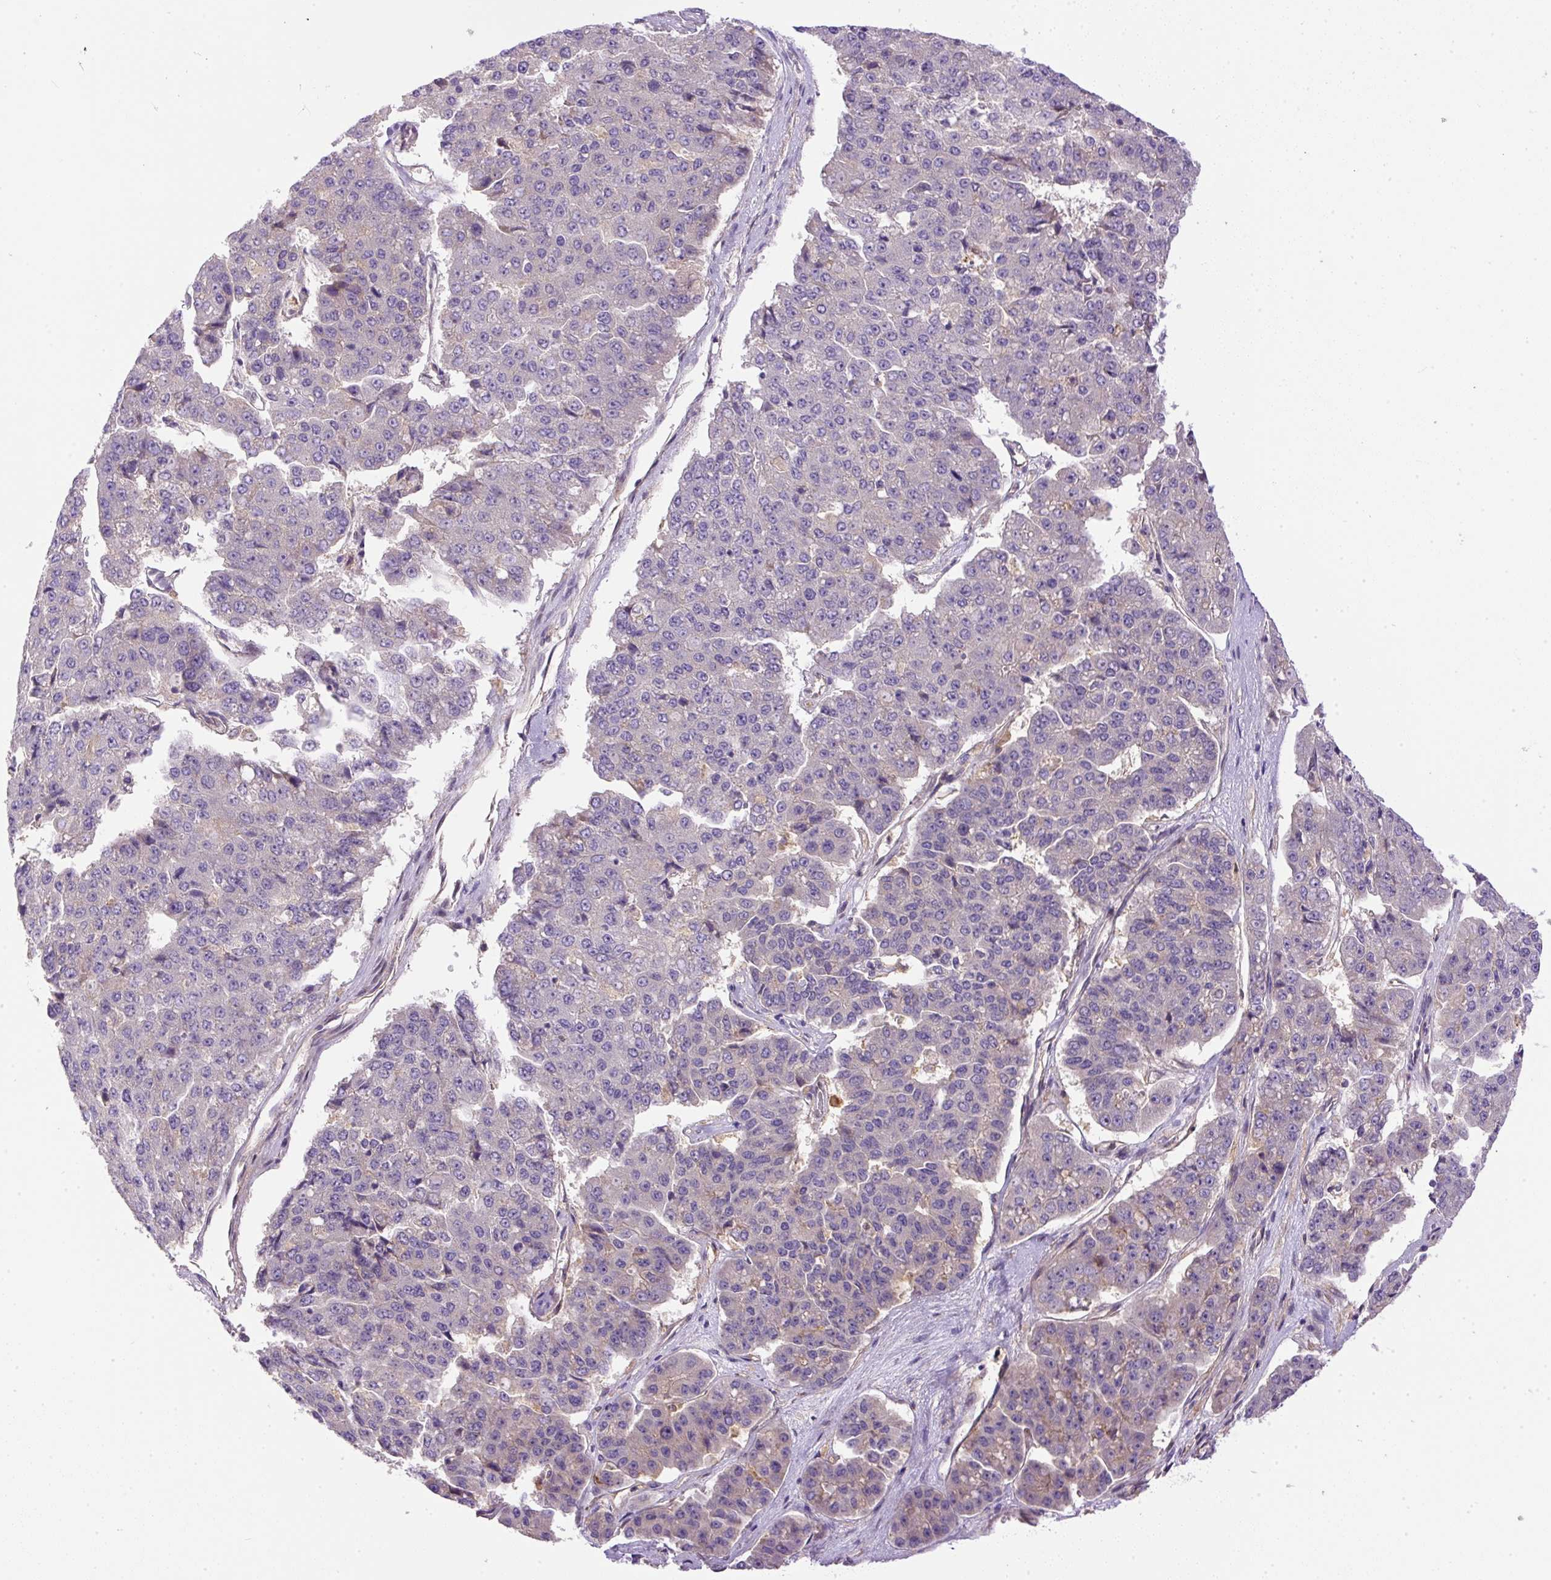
{"staining": {"intensity": "negative", "quantity": "none", "location": "none"}, "tissue": "pancreatic cancer", "cell_type": "Tumor cells", "image_type": "cancer", "snomed": [{"axis": "morphology", "description": "Adenocarcinoma, NOS"}, {"axis": "topography", "description": "Pancreas"}], "caption": "Protein analysis of pancreatic adenocarcinoma shows no significant staining in tumor cells.", "gene": "DAPK1", "patient": {"sex": "male", "age": 50}}